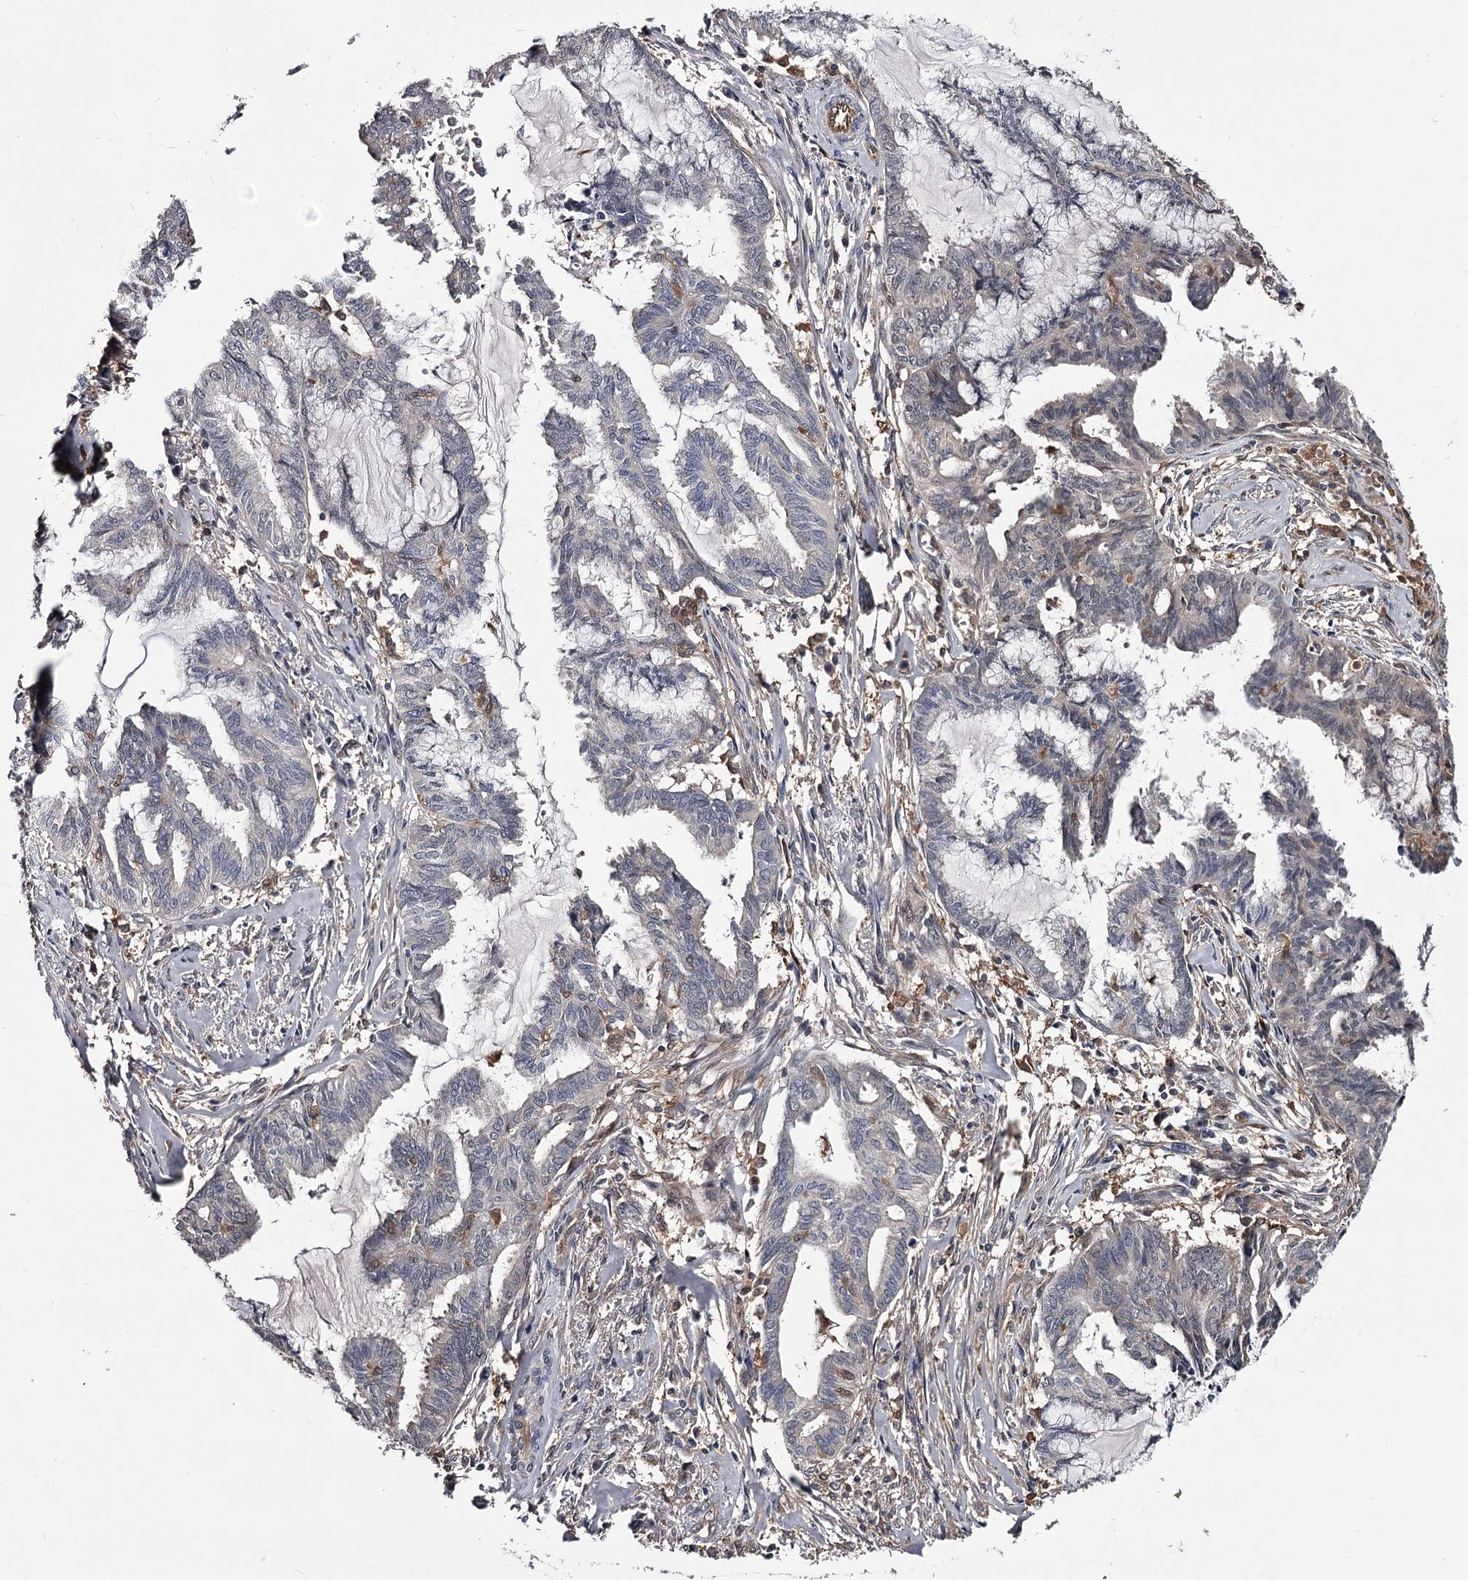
{"staining": {"intensity": "negative", "quantity": "none", "location": "none"}, "tissue": "endometrial cancer", "cell_type": "Tumor cells", "image_type": "cancer", "snomed": [{"axis": "morphology", "description": "Adenocarcinoma, NOS"}, {"axis": "topography", "description": "Endometrium"}], "caption": "Immunohistochemistry (IHC) image of neoplastic tissue: human endometrial adenocarcinoma stained with DAB reveals no significant protein staining in tumor cells. Brightfield microscopy of IHC stained with DAB (3,3'-diaminobenzidine) (brown) and hematoxylin (blue), captured at high magnification.", "gene": "GSTO1", "patient": {"sex": "female", "age": 86}}